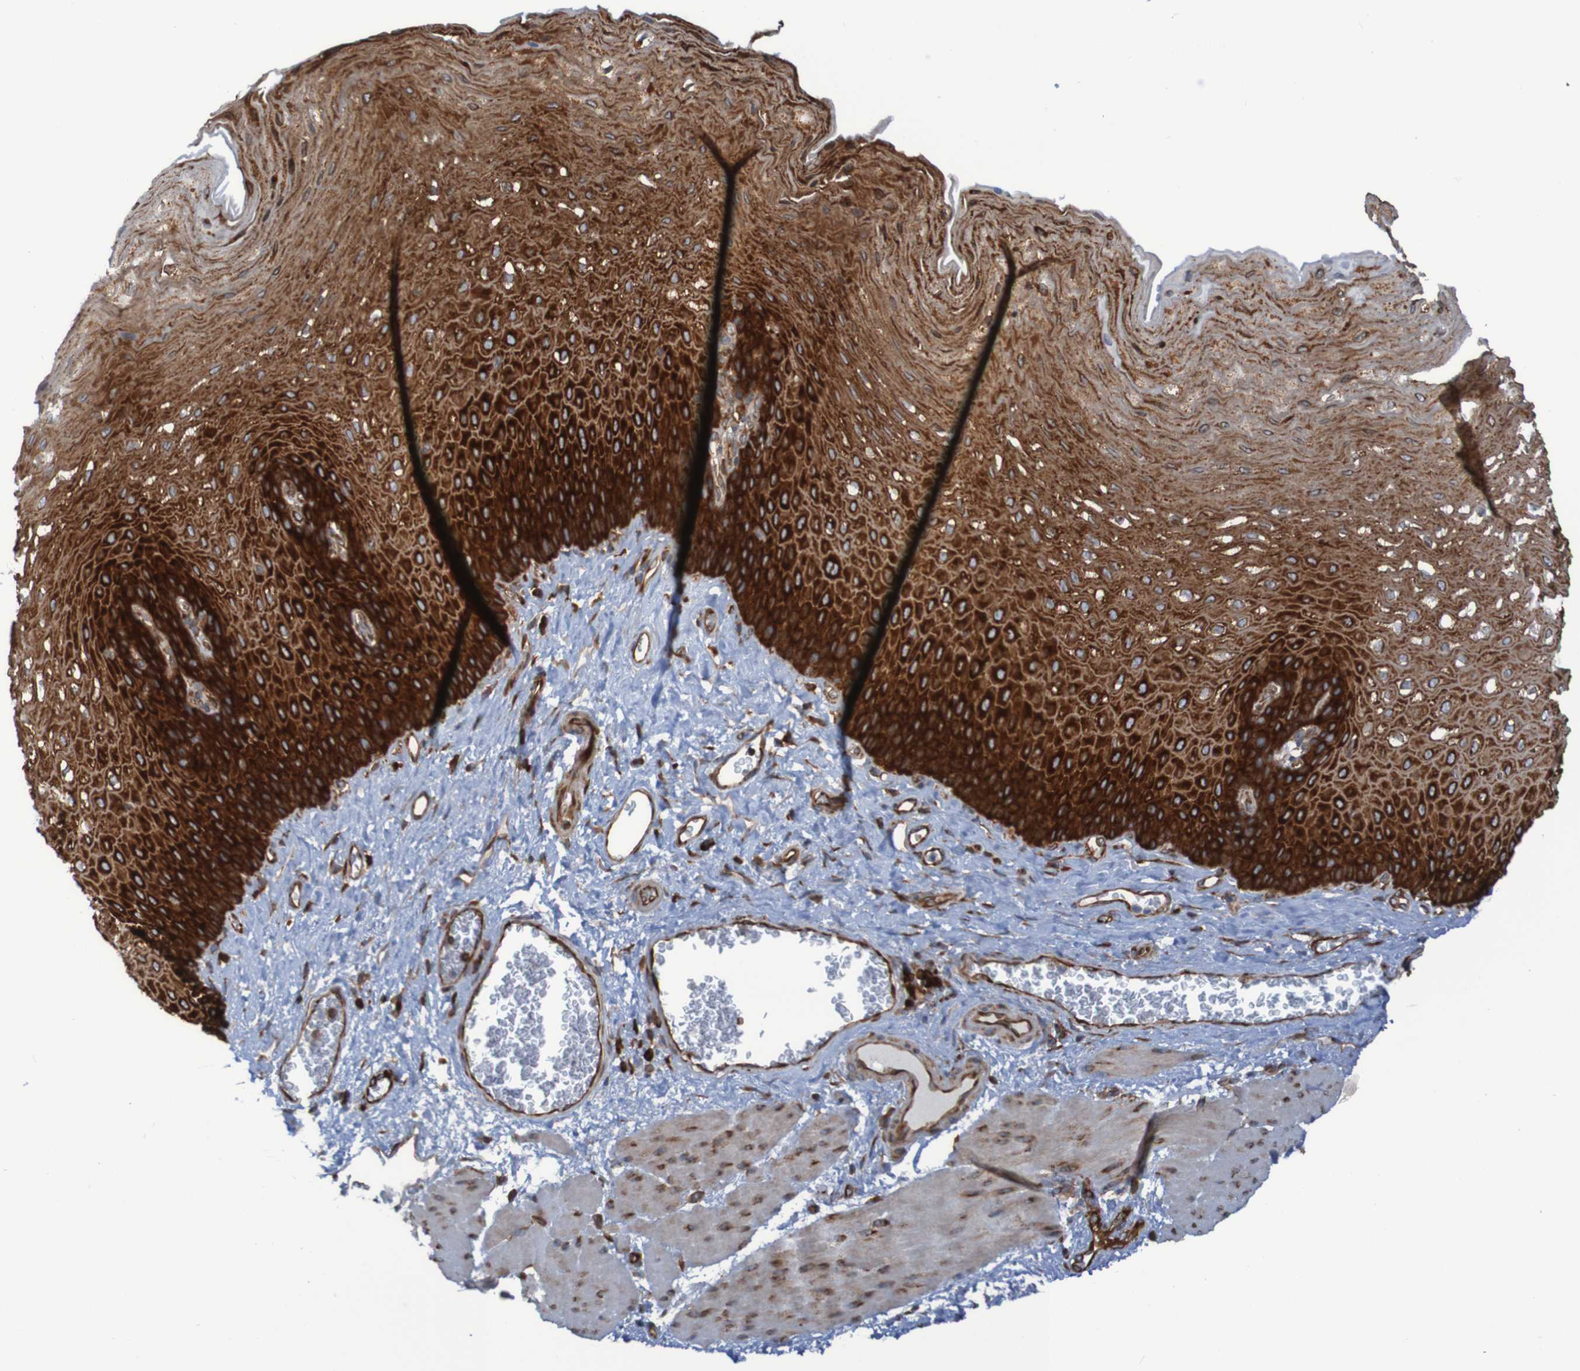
{"staining": {"intensity": "strong", "quantity": ">75%", "location": "cytoplasmic/membranous"}, "tissue": "esophagus", "cell_type": "Squamous epithelial cells", "image_type": "normal", "snomed": [{"axis": "morphology", "description": "Normal tissue, NOS"}, {"axis": "topography", "description": "Esophagus"}], "caption": "A high amount of strong cytoplasmic/membranous staining is appreciated in about >75% of squamous epithelial cells in normal esophagus. (DAB (3,3'-diaminobenzidine) IHC, brown staining for protein, blue staining for nuclei).", "gene": "RPL10", "patient": {"sex": "female", "age": 72}}